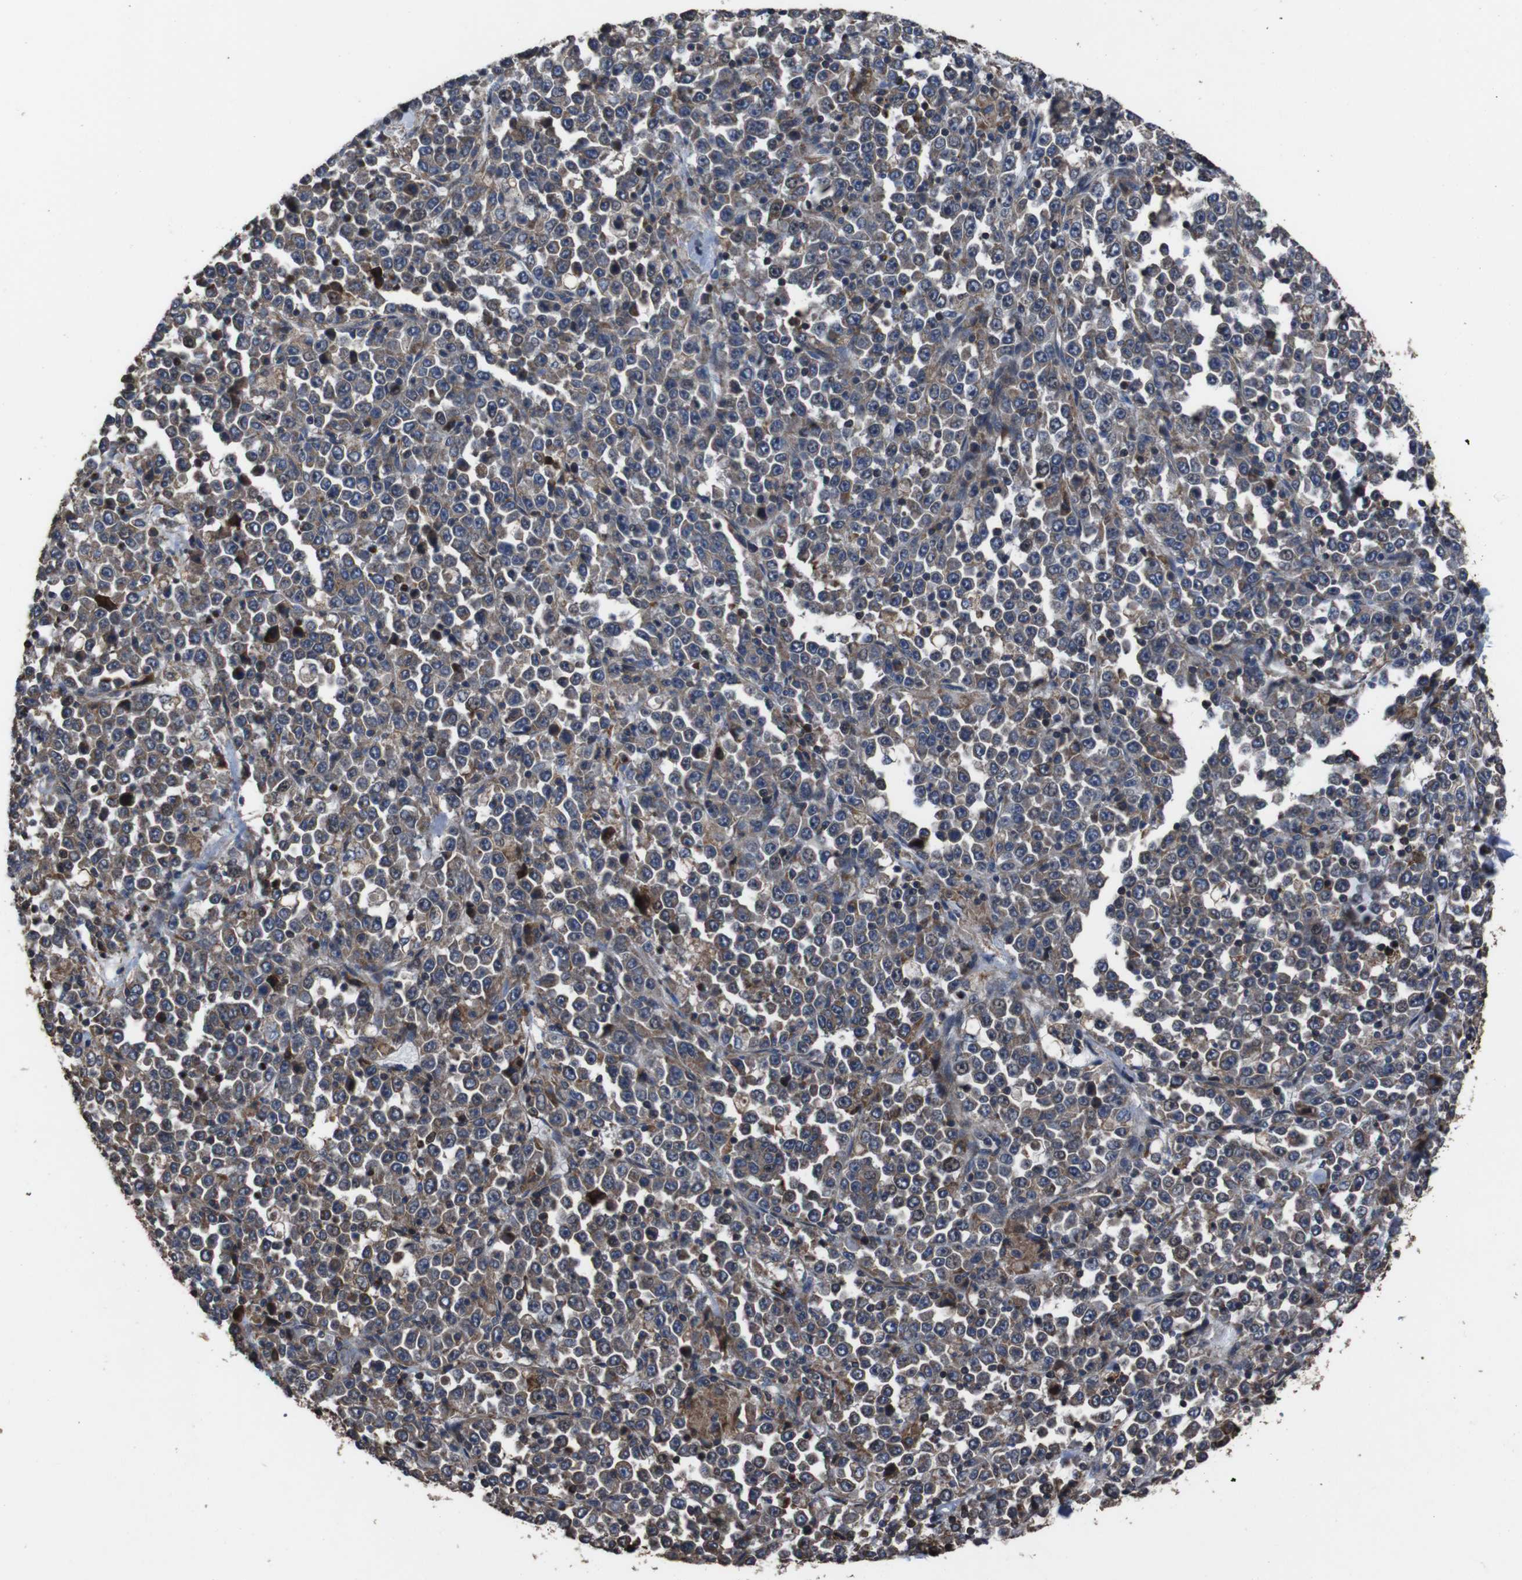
{"staining": {"intensity": "weak", "quantity": ">75%", "location": "cytoplasmic/membranous"}, "tissue": "stomach cancer", "cell_type": "Tumor cells", "image_type": "cancer", "snomed": [{"axis": "morphology", "description": "Normal tissue, NOS"}, {"axis": "morphology", "description": "Adenocarcinoma, NOS"}, {"axis": "topography", "description": "Stomach, upper"}, {"axis": "topography", "description": "Stomach"}], "caption": "Protein positivity by immunohistochemistry reveals weak cytoplasmic/membranous positivity in approximately >75% of tumor cells in adenocarcinoma (stomach). (brown staining indicates protein expression, while blue staining denotes nuclei).", "gene": "SNN", "patient": {"sex": "male", "age": 59}}